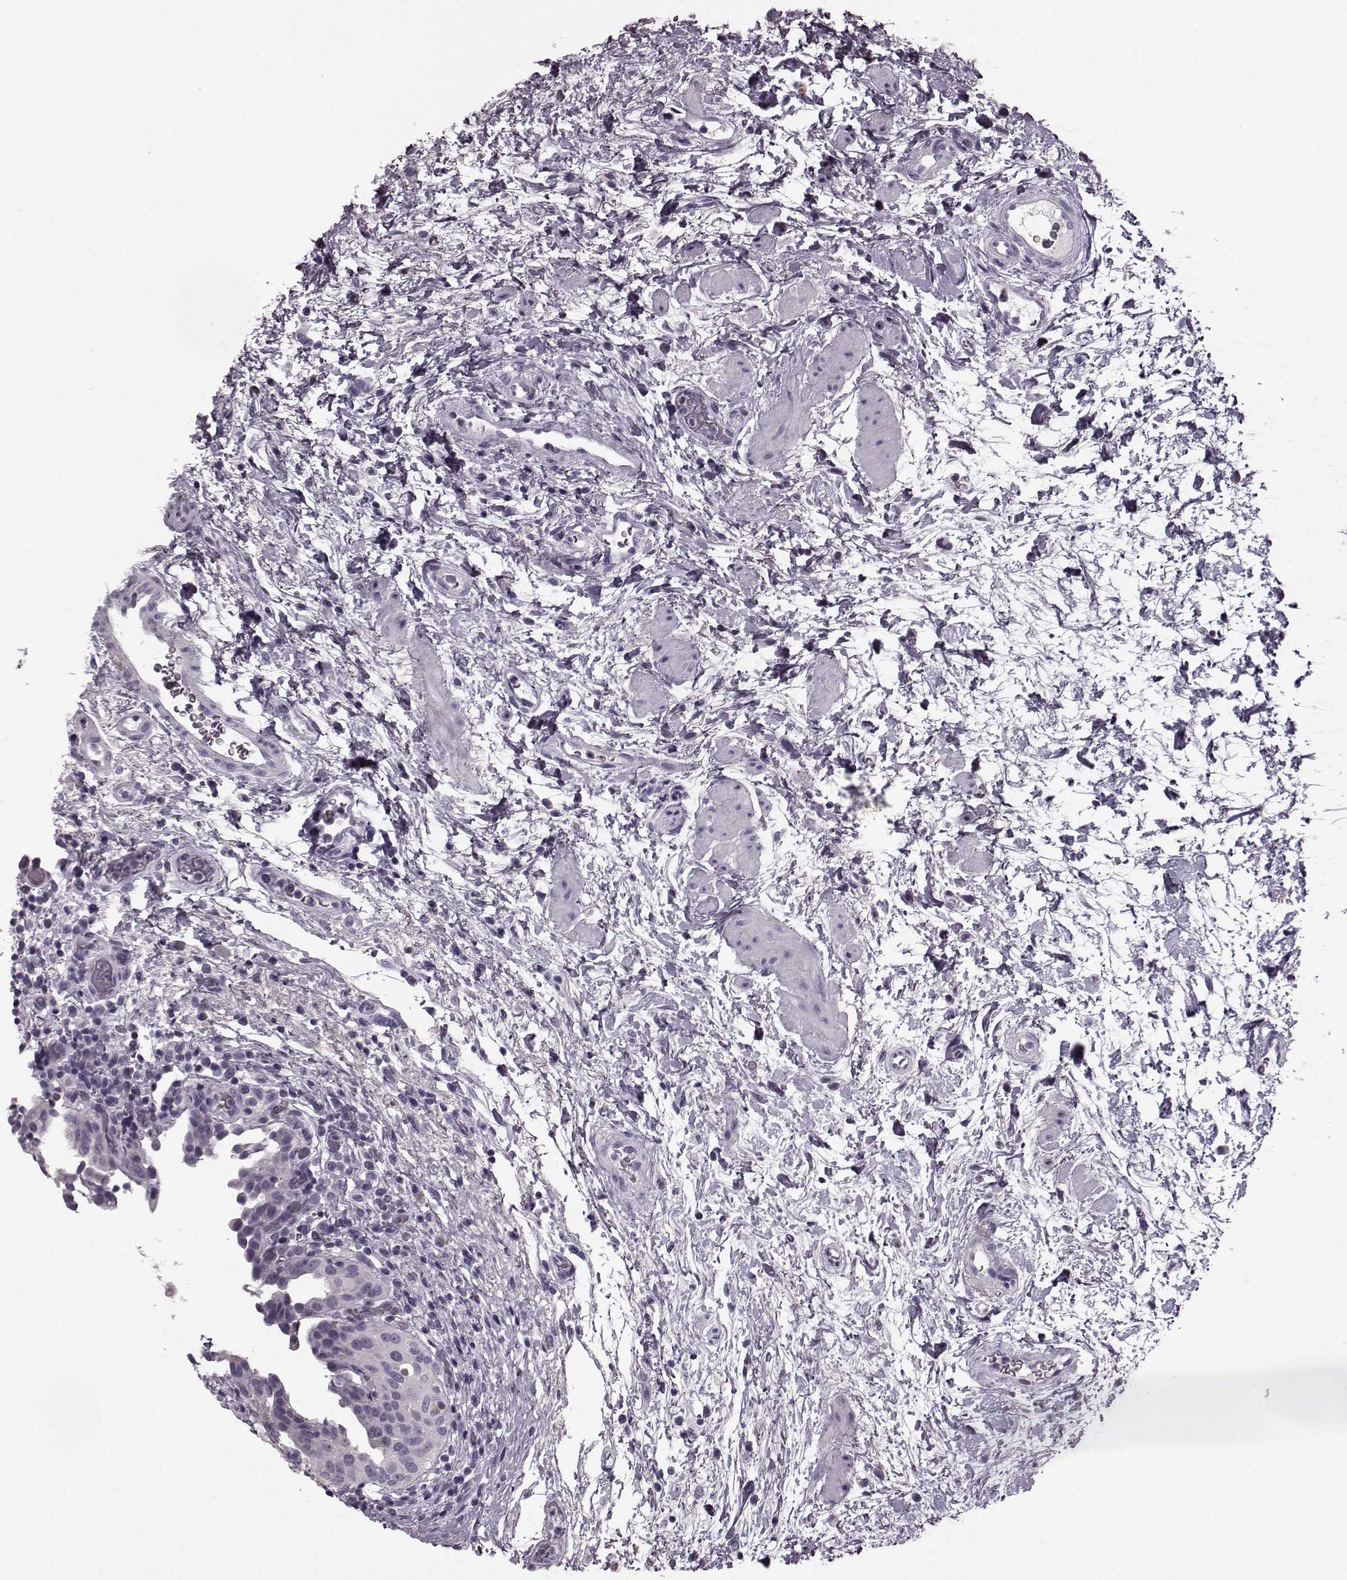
{"staining": {"intensity": "negative", "quantity": "none", "location": "none"}, "tissue": "urinary bladder", "cell_type": "Urothelial cells", "image_type": "normal", "snomed": [{"axis": "morphology", "description": "Normal tissue, NOS"}, {"axis": "topography", "description": "Urinary bladder"}], "caption": "This is an IHC histopathology image of benign urinary bladder. There is no staining in urothelial cells.", "gene": "CST7", "patient": {"sex": "male", "age": 69}}